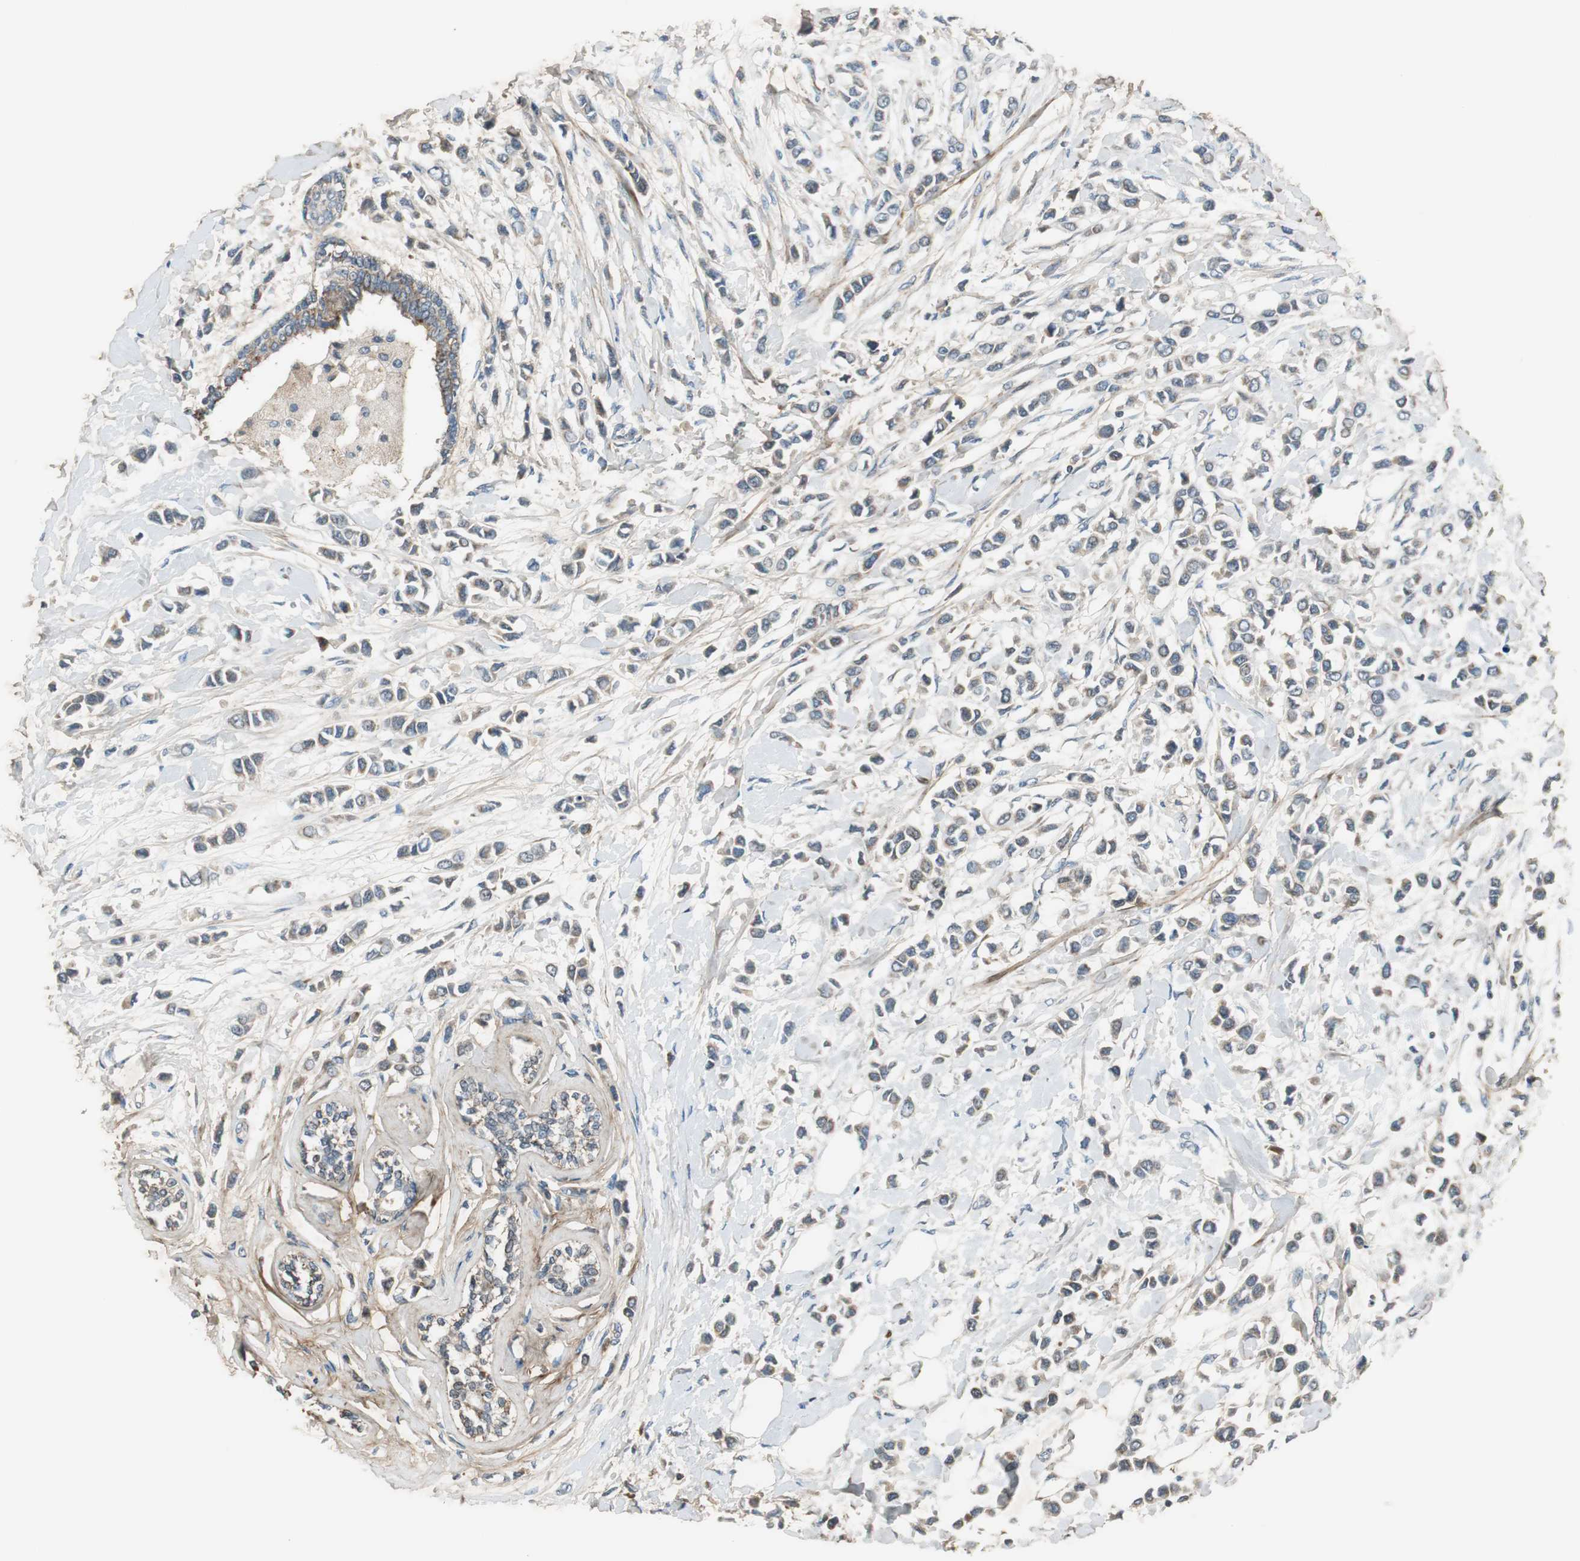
{"staining": {"intensity": "moderate", "quantity": "25%-75%", "location": "cytoplasmic/membranous"}, "tissue": "breast cancer", "cell_type": "Tumor cells", "image_type": "cancer", "snomed": [{"axis": "morphology", "description": "Lobular carcinoma"}, {"axis": "topography", "description": "Breast"}], "caption": "IHC staining of breast lobular carcinoma, which displays medium levels of moderate cytoplasmic/membranous staining in about 25%-75% of tumor cells indicating moderate cytoplasmic/membranous protein expression. The staining was performed using DAB (3,3'-diaminobenzidine) (brown) for protein detection and nuclei were counterstained in hematoxylin (blue).", "gene": "MSTO1", "patient": {"sex": "female", "age": 51}}